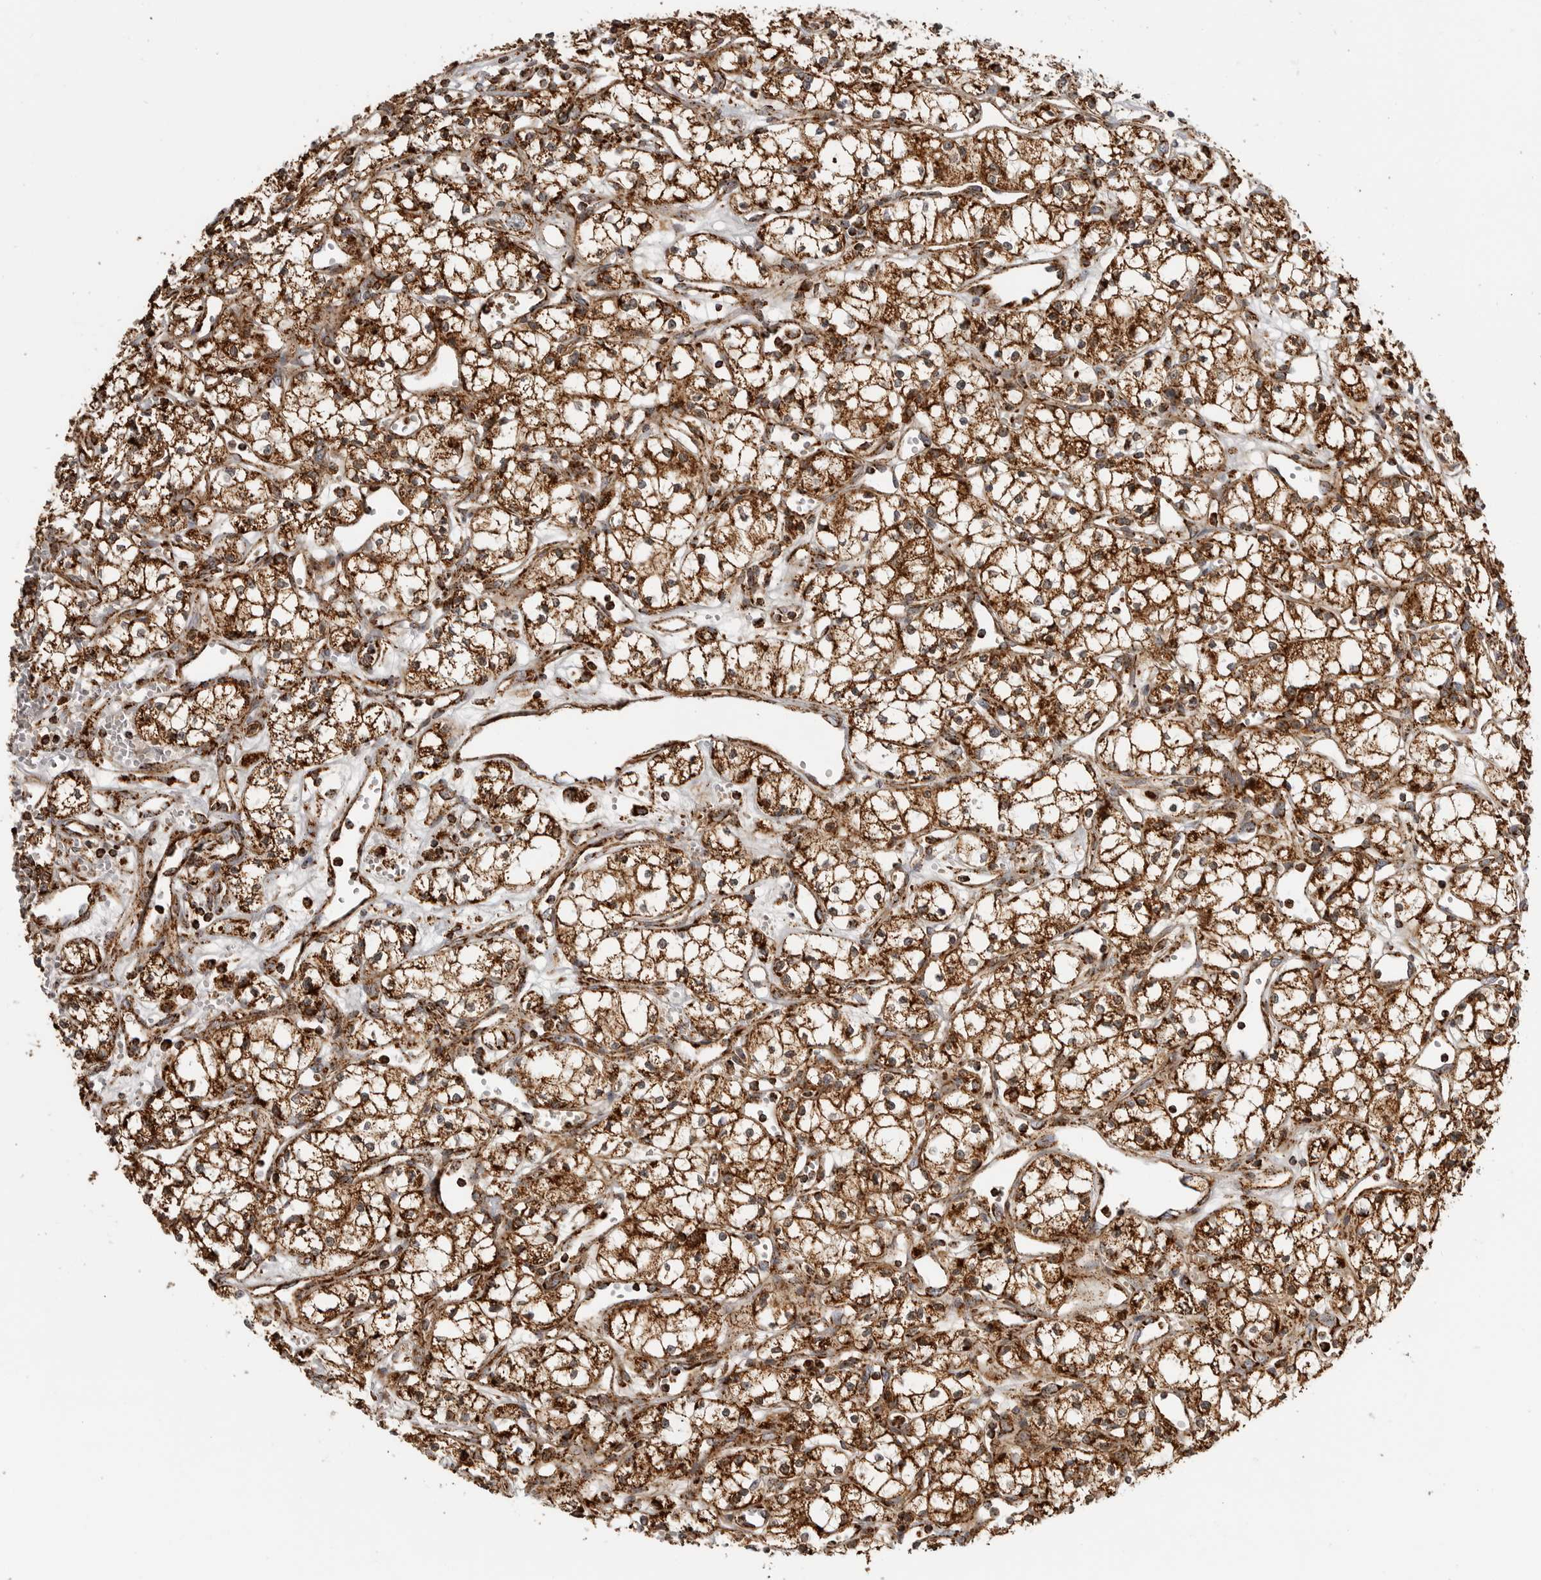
{"staining": {"intensity": "strong", "quantity": ">75%", "location": "cytoplasmic/membranous"}, "tissue": "renal cancer", "cell_type": "Tumor cells", "image_type": "cancer", "snomed": [{"axis": "morphology", "description": "Adenocarcinoma, NOS"}, {"axis": "topography", "description": "Kidney"}], "caption": "Immunohistochemical staining of renal adenocarcinoma exhibits high levels of strong cytoplasmic/membranous protein staining in approximately >75% of tumor cells.", "gene": "BMP2K", "patient": {"sex": "male", "age": 59}}